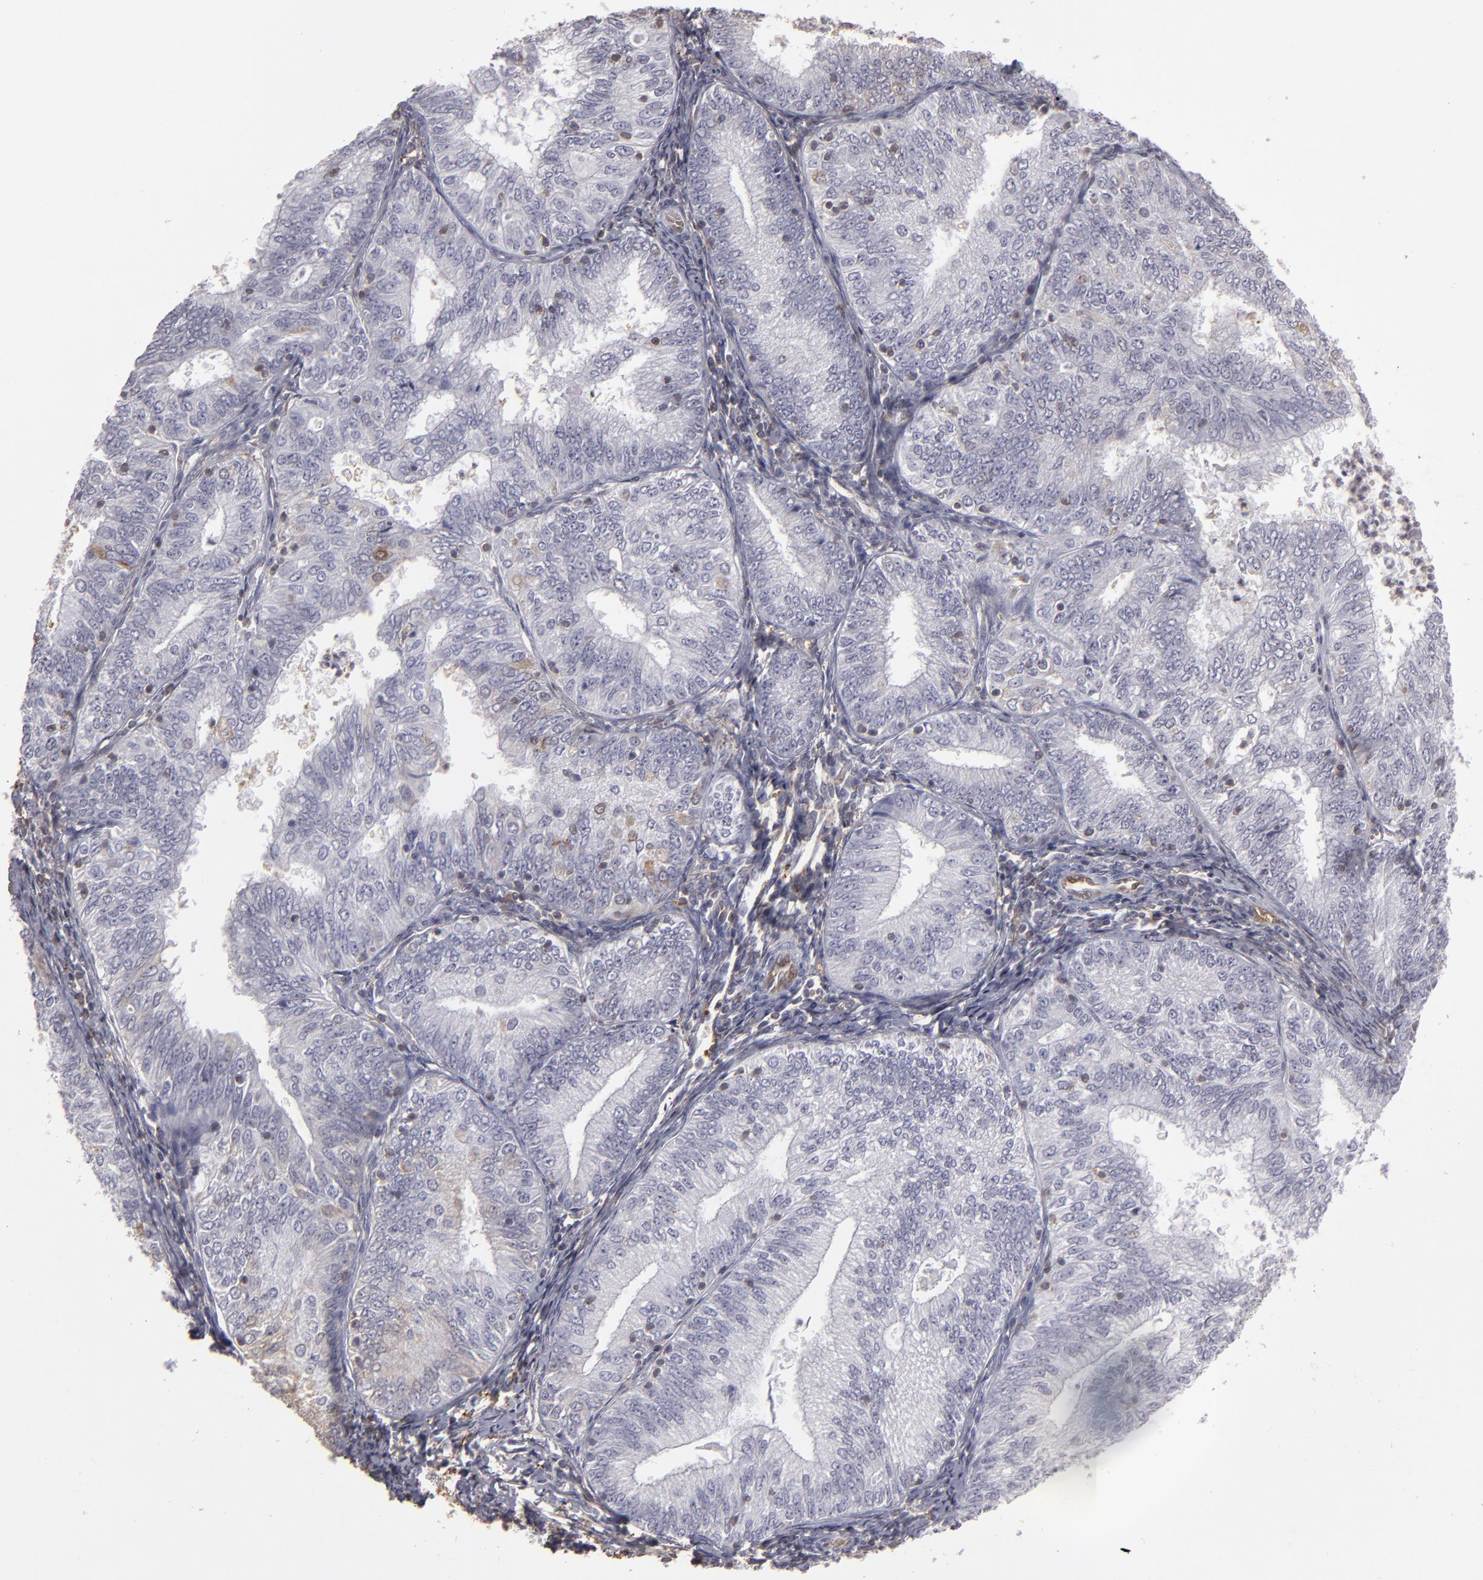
{"staining": {"intensity": "weak", "quantity": "<25%", "location": "cytoplasmic/membranous"}, "tissue": "endometrial cancer", "cell_type": "Tumor cells", "image_type": "cancer", "snomed": [{"axis": "morphology", "description": "Adenocarcinoma, NOS"}, {"axis": "topography", "description": "Endometrium"}], "caption": "IHC image of endometrial cancer stained for a protein (brown), which shows no expression in tumor cells. The staining is performed using DAB brown chromogen with nuclei counter-stained in using hematoxylin.", "gene": "SEMA3G", "patient": {"sex": "female", "age": 69}}